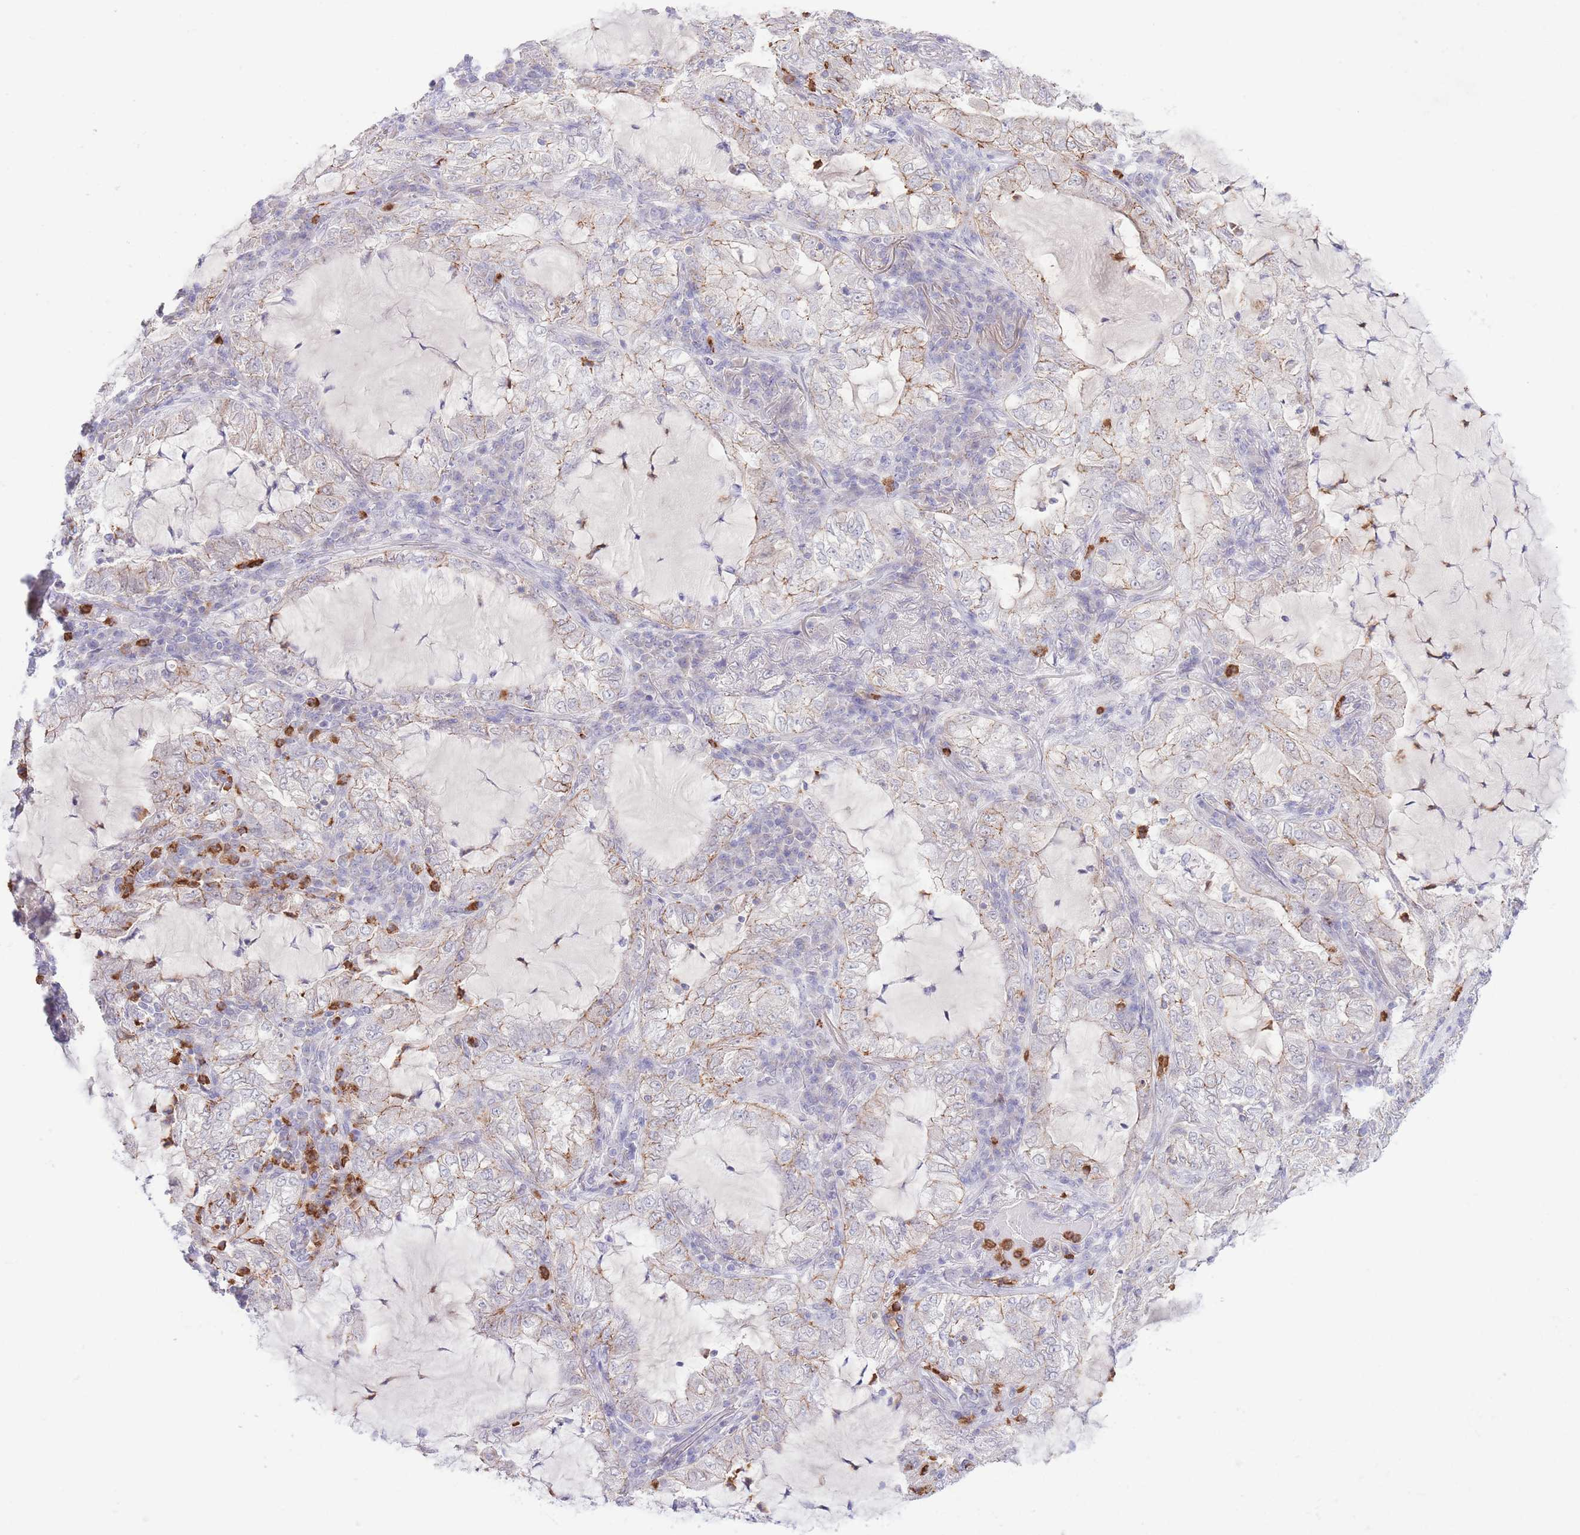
{"staining": {"intensity": "weak", "quantity": "<25%", "location": "cytoplasmic/membranous"}, "tissue": "lung cancer", "cell_type": "Tumor cells", "image_type": "cancer", "snomed": [{"axis": "morphology", "description": "Adenocarcinoma, NOS"}, {"axis": "topography", "description": "Lung"}], "caption": "The histopathology image reveals no staining of tumor cells in lung cancer (adenocarcinoma). (DAB (3,3'-diaminobenzidine) immunohistochemistry (IHC) visualized using brightfield microscopy, high magnification).", "gene": "LCLAT1", "patient": {"sex": "female", "age": 73}}